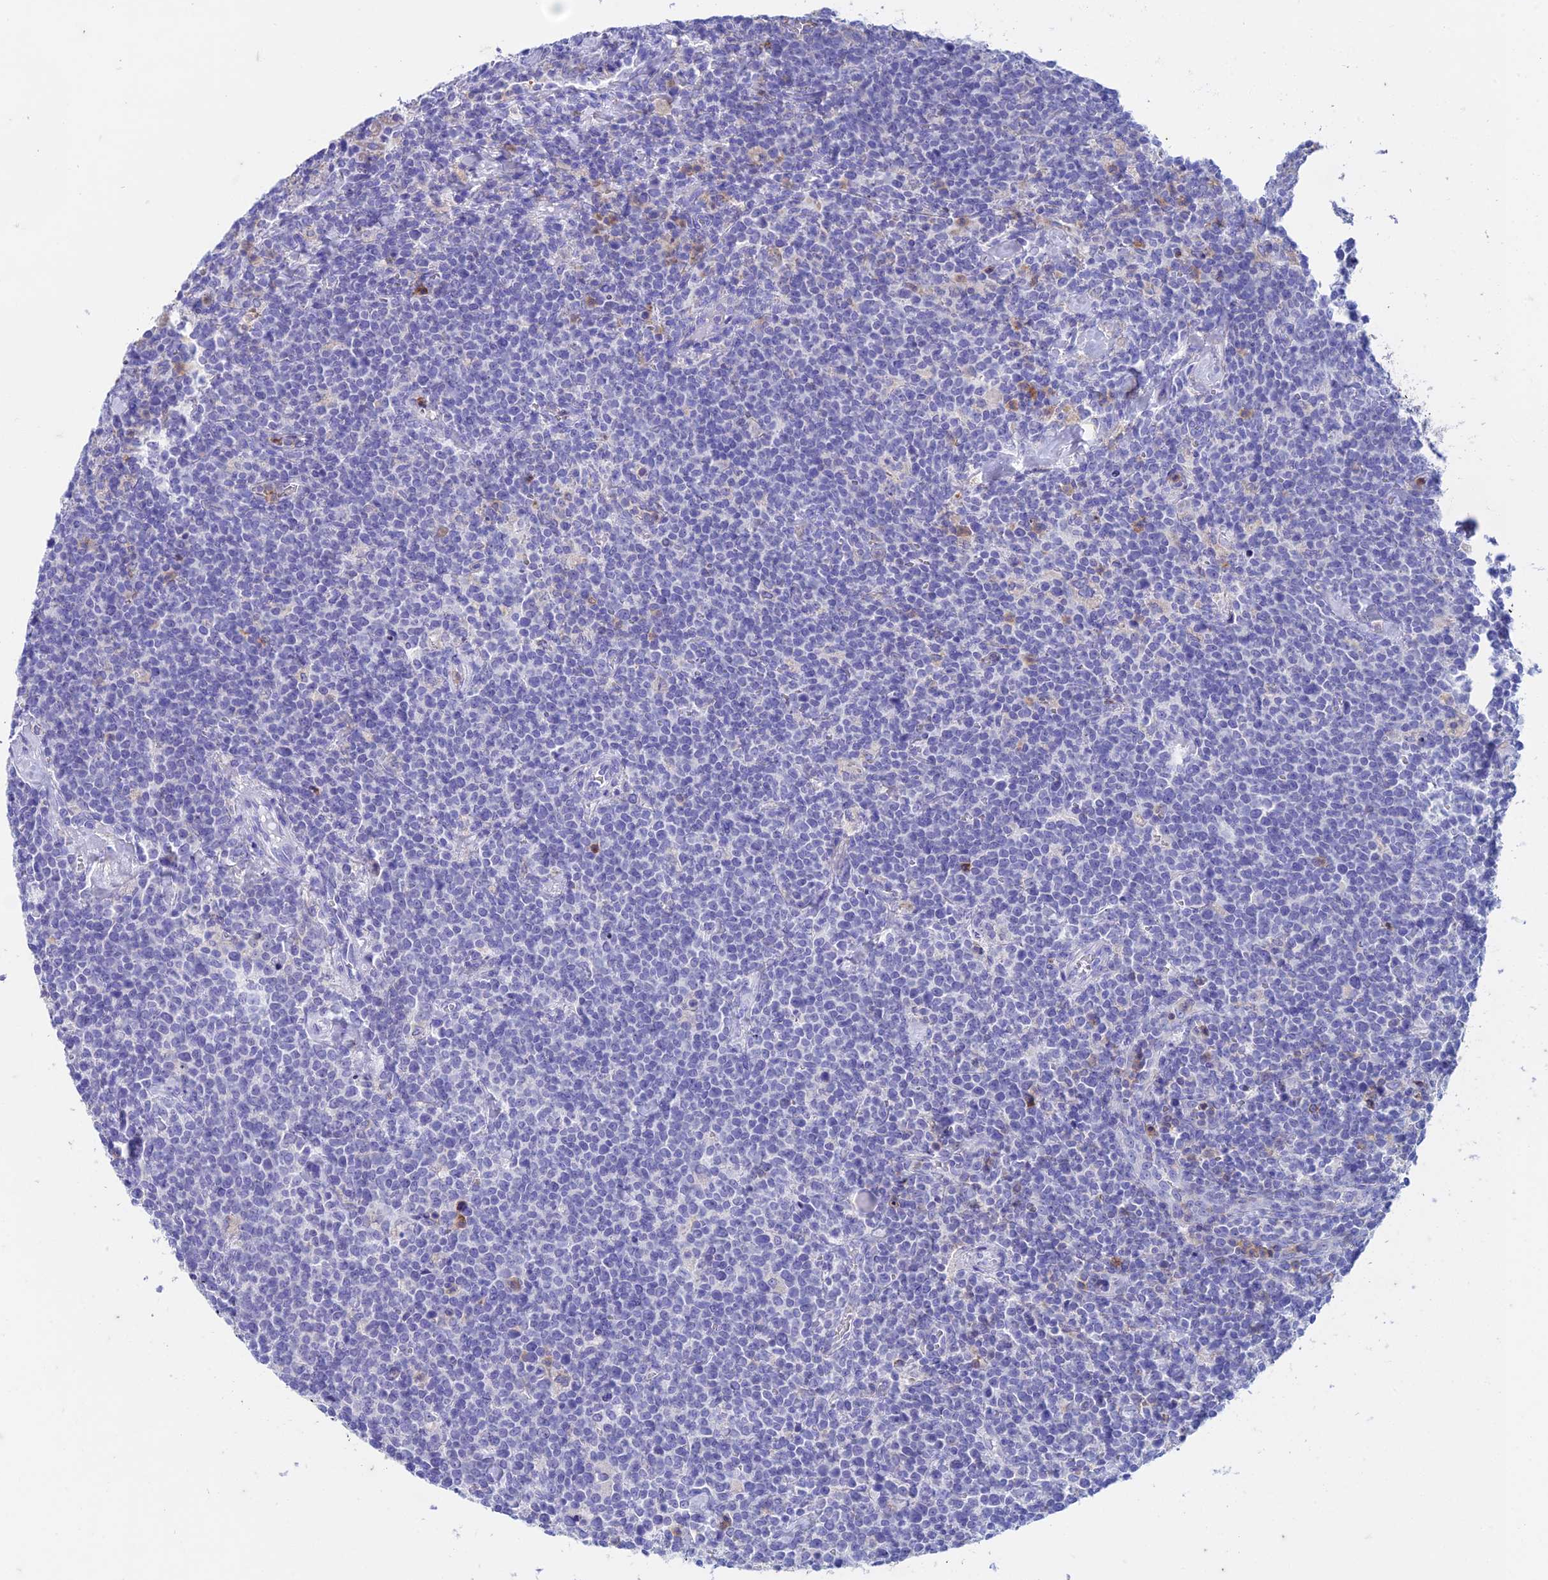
{"staining": {"intensity": "negative", "quantity": "none", "location": "none"}, "tissue": "lymphoma", "cell_type": "Tumor cells", "image_type": "cancer", "snomed": [{"axis": "morphology", "description": "Malignant lymphoma, non-Hodgkin's type, High grade"}, {"axis": "topography", "description": "Lymph node"}], "caption": "Immunohistochemical staining of human high-grade malignant lymphoma, non-Hodgkin's type exhibits no significant expression in tumor cells. Brightfield microscopy of immunohistochemistry (IHC) stained with DAB (brown) and hematoxylin (blue), captured at high magnification.", "gene": "FGF7", "patient": {"sex": "male", "age": 61}}